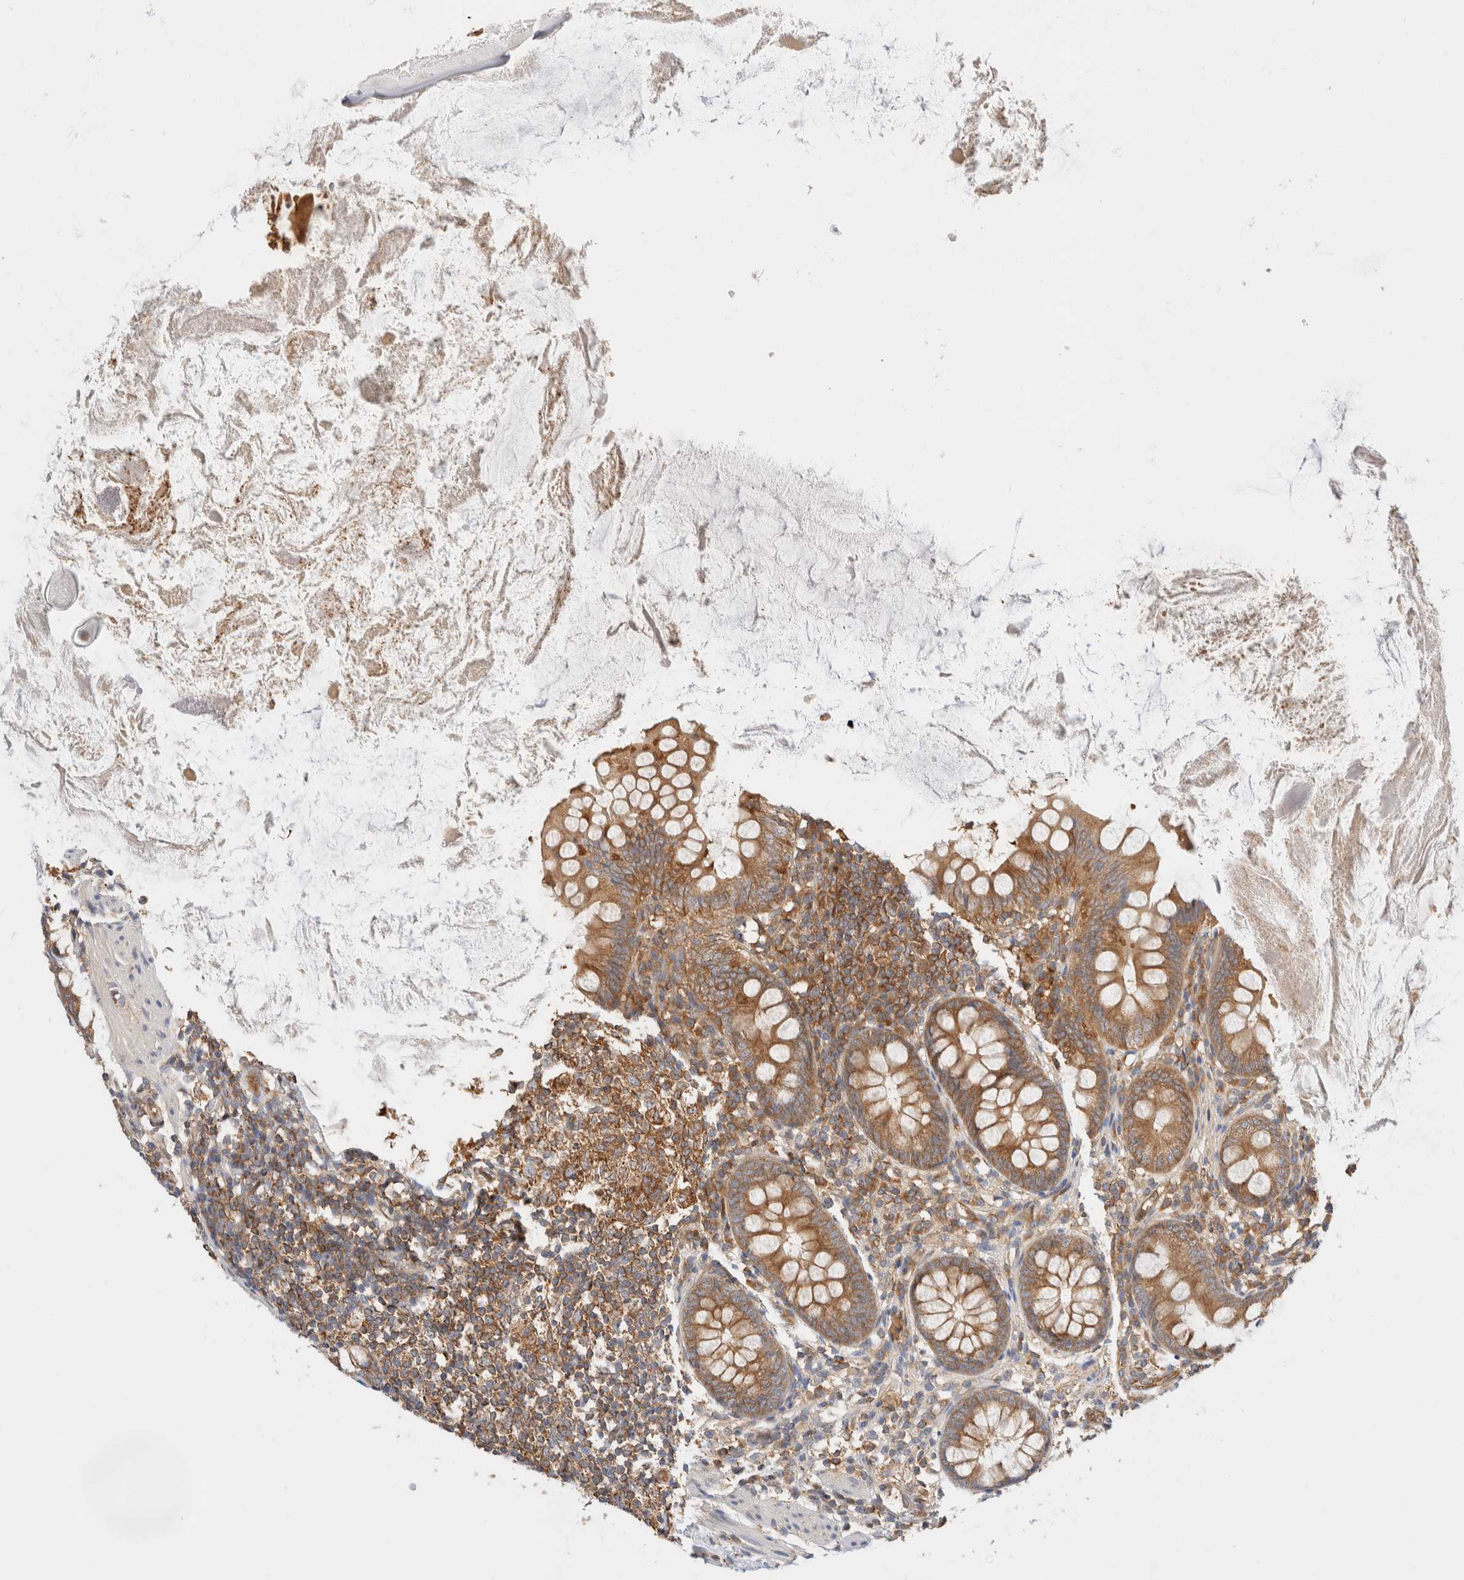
{"staining": {"intensity": "moderate", "quantity": ">75%", "location": "cytoplasmic/membranous"}, "tissue": "appendix", "cell_type": "Glandular cells", "image_type": "normal", "snomed": [{"axis": "morphology", "description": "Normal tissue, NOS"}, {"axis": "topography", "description": "Appendix"}], "caption": "Immunohistochemistry (IHC) micrograph of unremarkable appendix: appendix stained using IHC shows medium levels of moderate protein expression localized specifically in the cytoplasmic/membranous of glandular cells, appearing as a cytoplasmic/membranous brown color.", "gene": "RABEP1", "patient": {"sex": "female", "age": 77}}